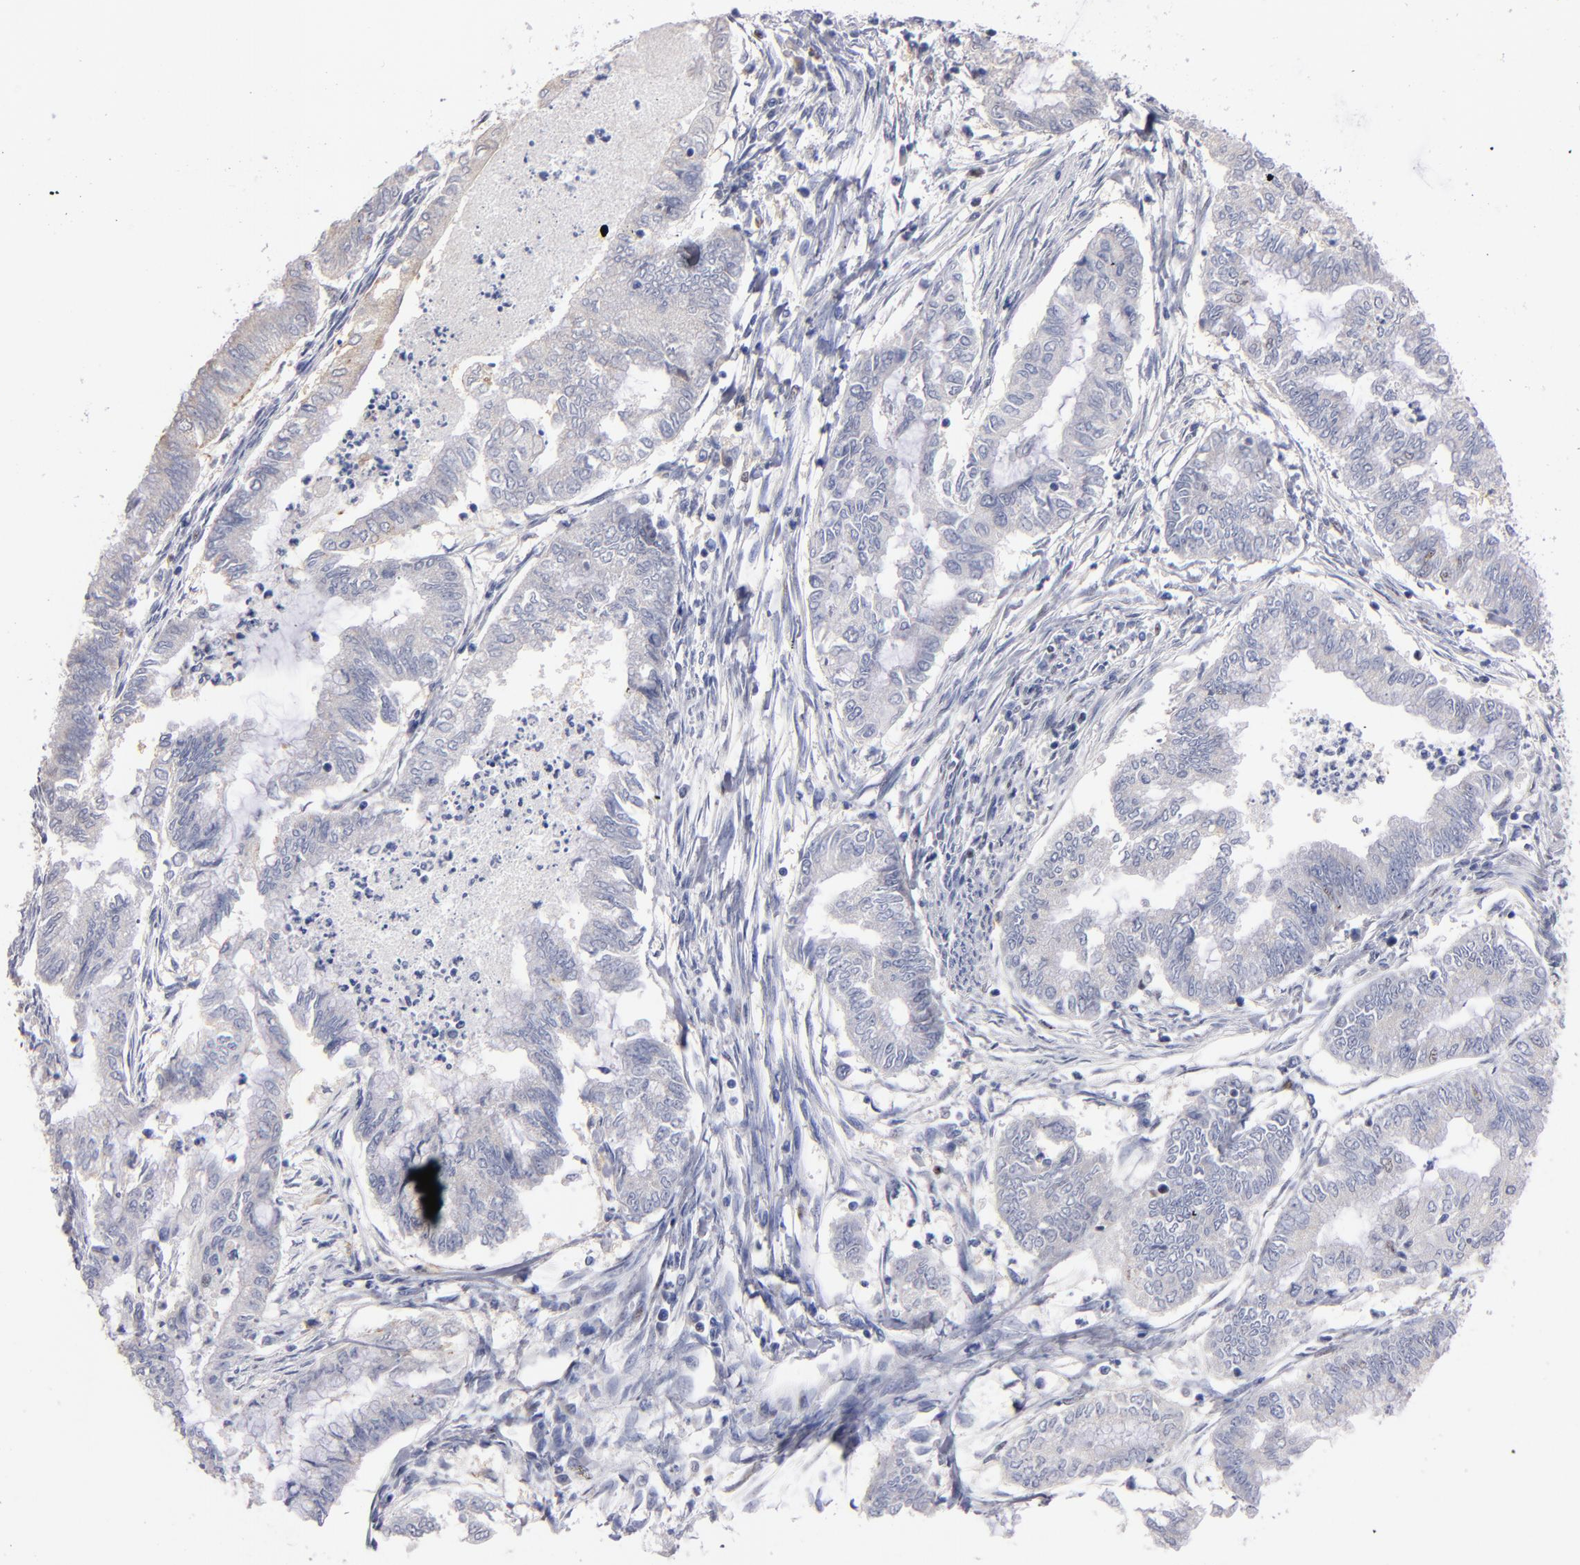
{"staining": {"intensity": "weak", "quantity": "<25%", "location": "cytoplasmic/membranous"}, "tissue": "endometrial cancer", "cell_type": "Tumor cells", "image_type": "cancer", "snomed": [{"axis": "morphology", "description": "Adenocarcinoma, NOS"}, {"axis": "topography", "description": "Endometrium"}], "caption": "Human endometrial adenocarcinoma stained for a protein using immunohistochemistry (IHC) displays no positivity in tumor cells.", "gene": "RAF1", "patient": {"sex": "female", "age": 79}}